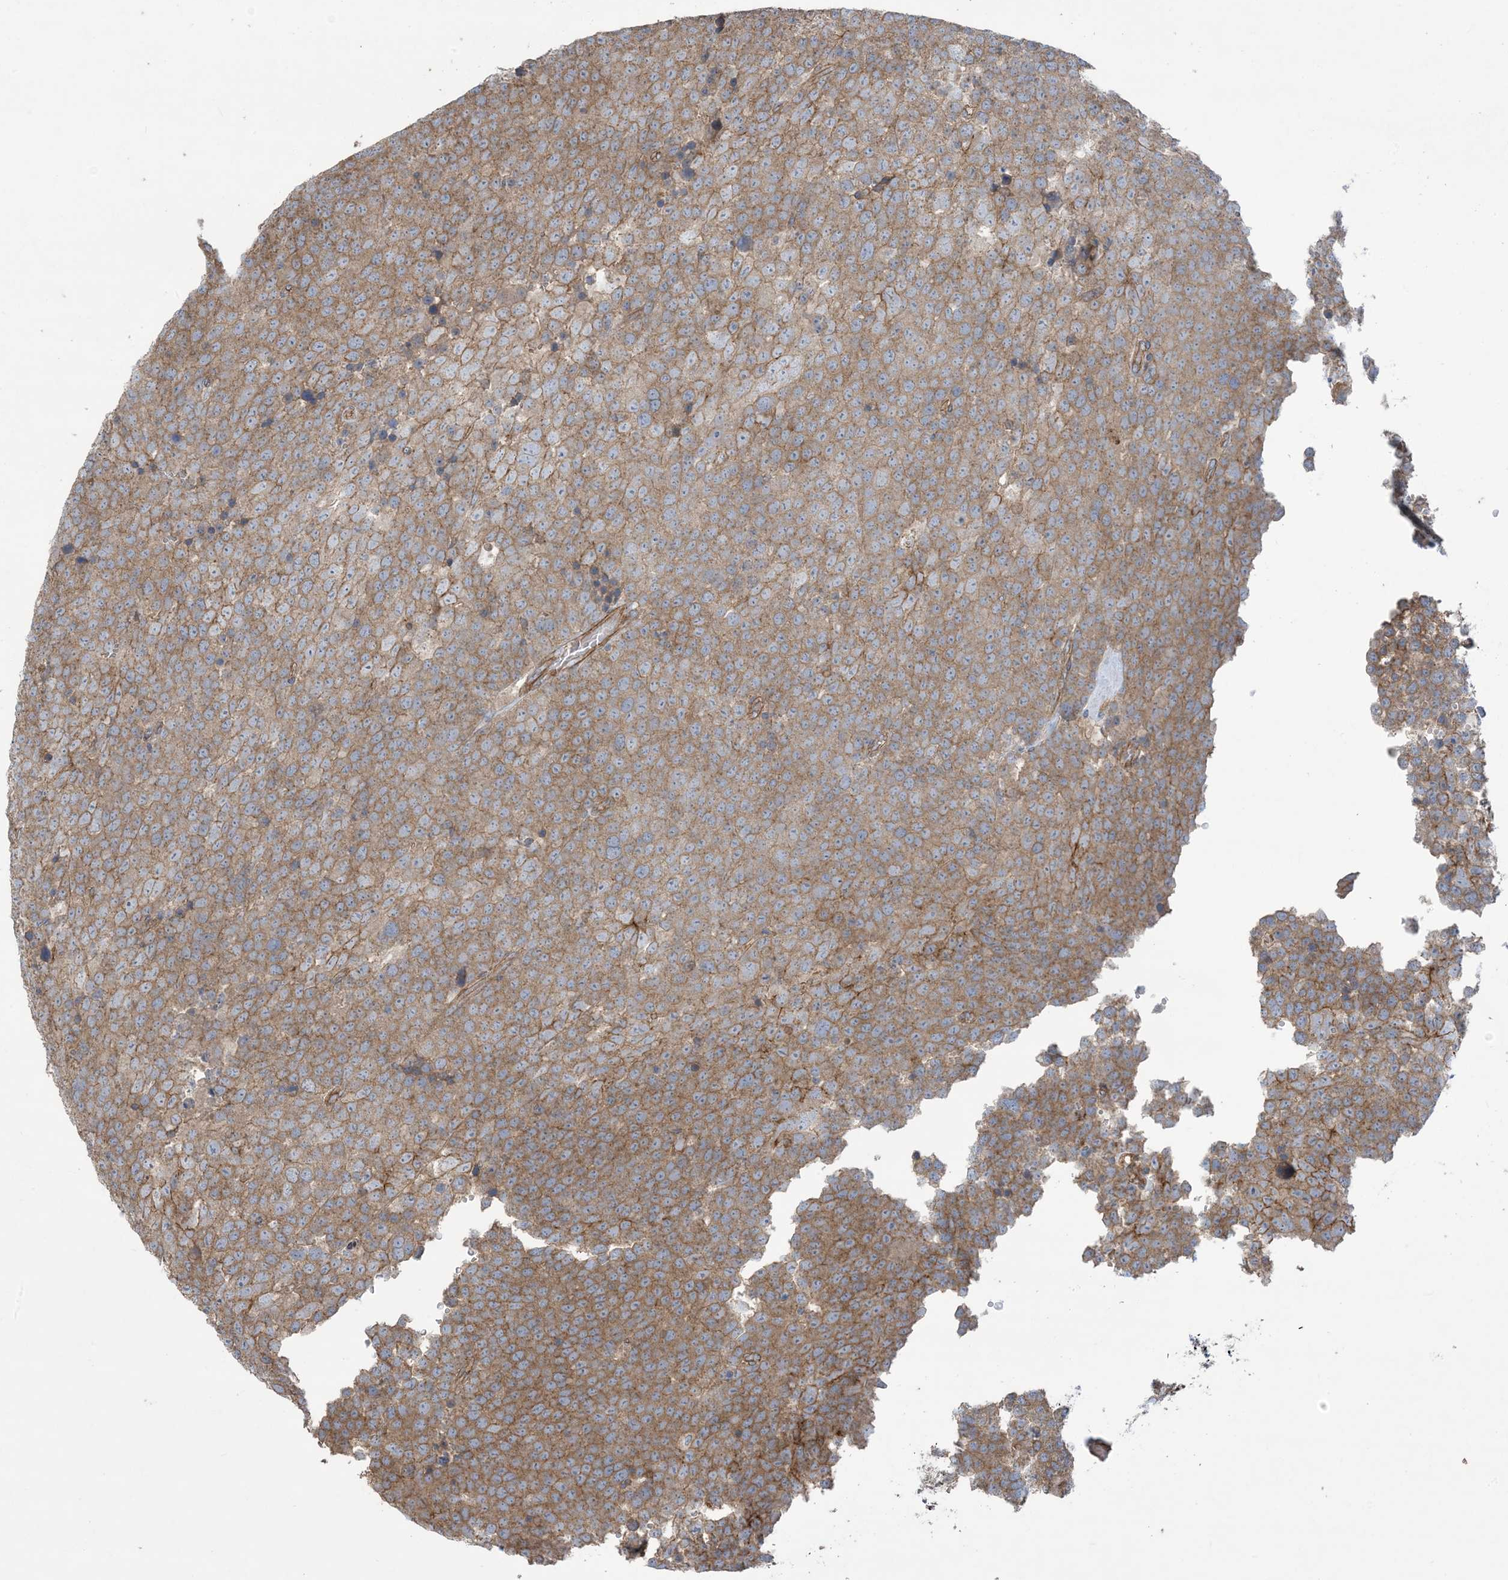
{"staining": {"intensity": "moderate", "quantity": ">75%", "location": "cytoplasmic/membranous"}, "tissue": "testis cancer", "cell_type": "Tumor cells", "image_type": "cancer", "snomed": [{"axis": "morphology", "description": "Seminoma, NOS"}, {"axis": "topography", "description": "Testis"}], "caption": "Tumor cells display medium levels of moderate cytoplasmic/membranous staining in about >75% of cells in human testis cancer.", "gene": "CCNY", "patient": {"sex": "male", "age": 71}}